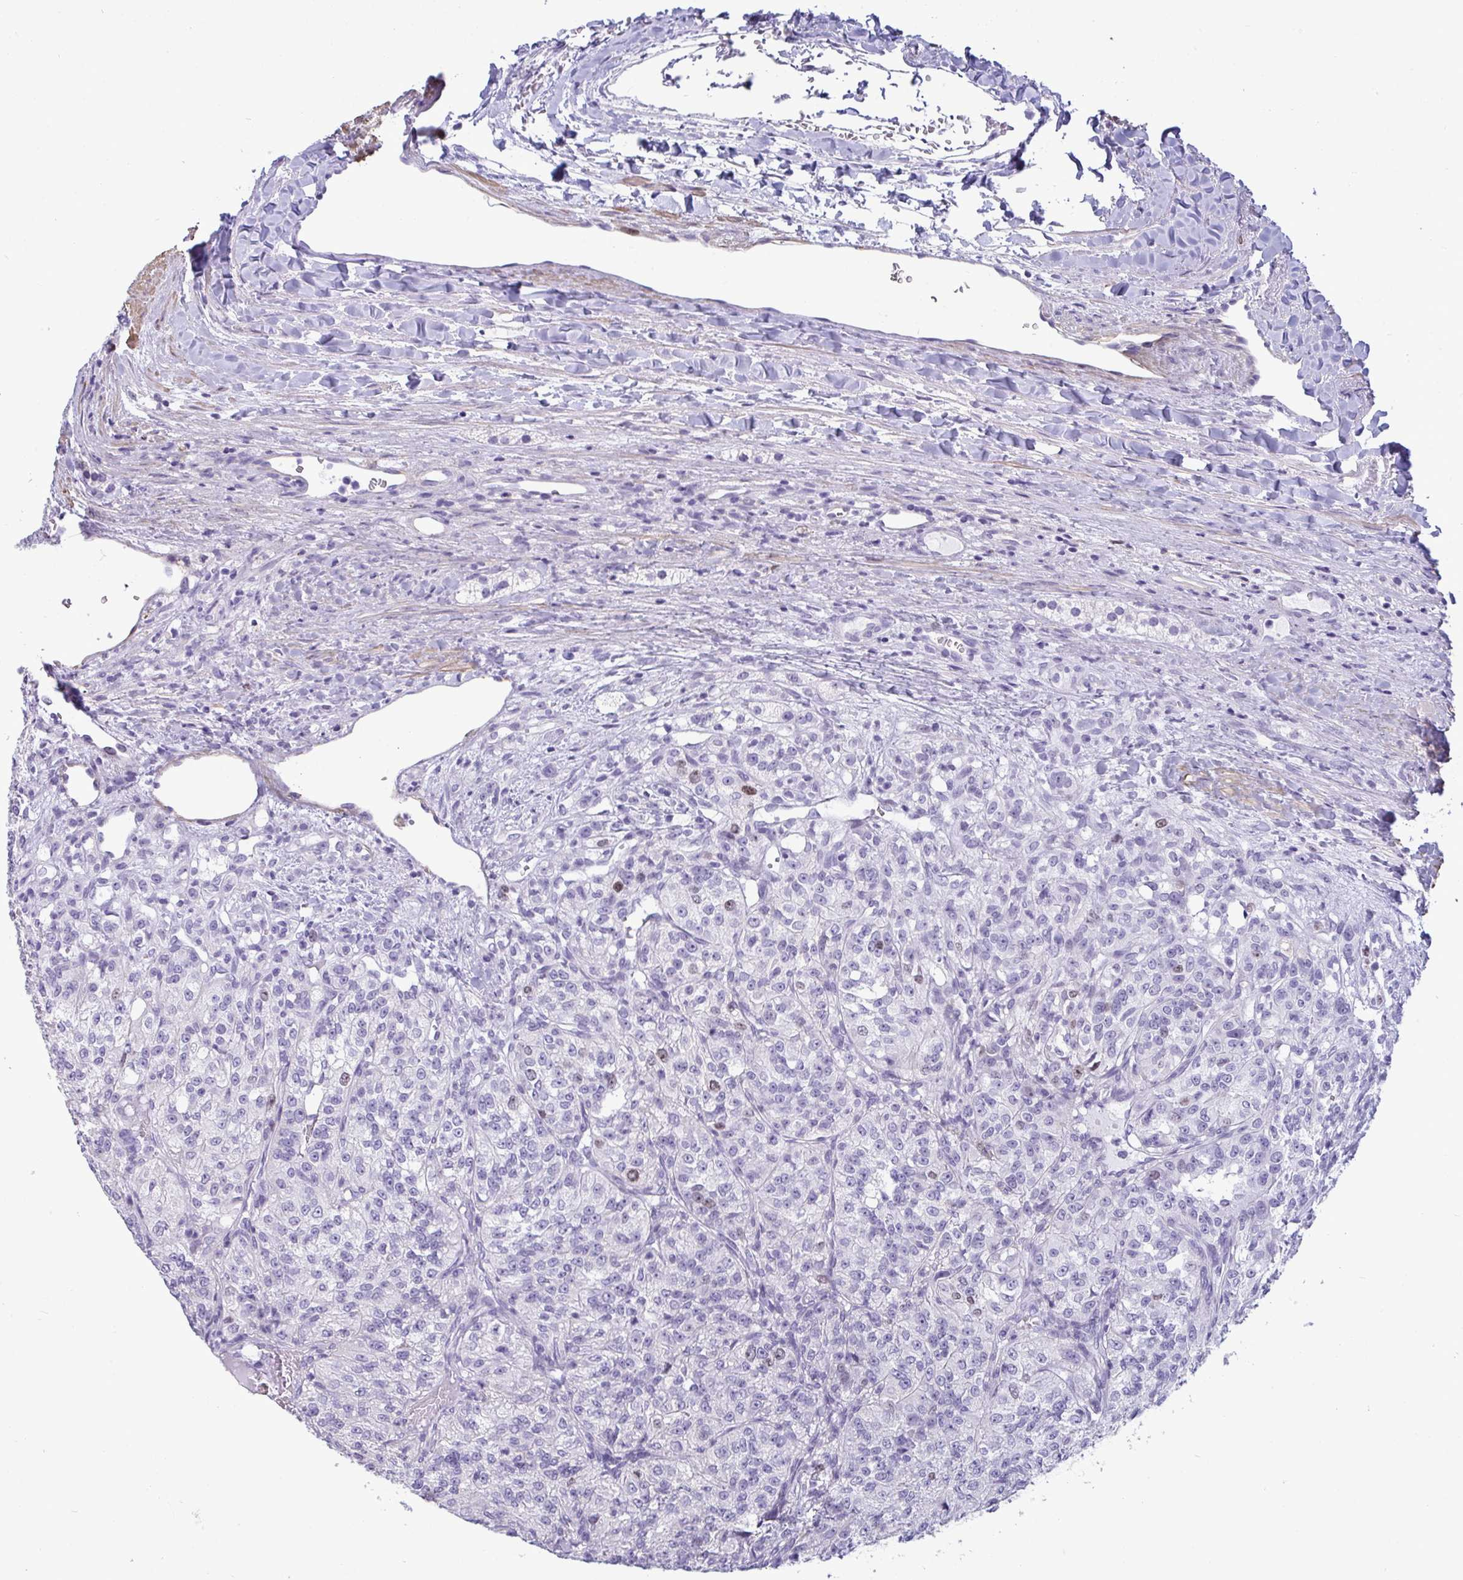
{"staining": {"intensity": "moderate", "quantity": "<25%", "location": "nuclear"}, "tissue": "renal cancer", "cell_type": "Tumor cells", "image_type": "cancer", "snomed": [{"axis": "morphology", "description": "Adenocarcinoma, NOS"}, {"axis": "topography", "description": "Kidney"}], "caption": "Immunohistochemical staining of renal cancer (adenocarcinoma) shows low levels of moderate nuclear expression in about <25% of tumor cells. (DAB (3,3'-diaminobenzidine) = brown stain, brightfield microscopy at high magnification).", "gene": "SUZ12", "patient": {"sex": "female", "age": 63}}